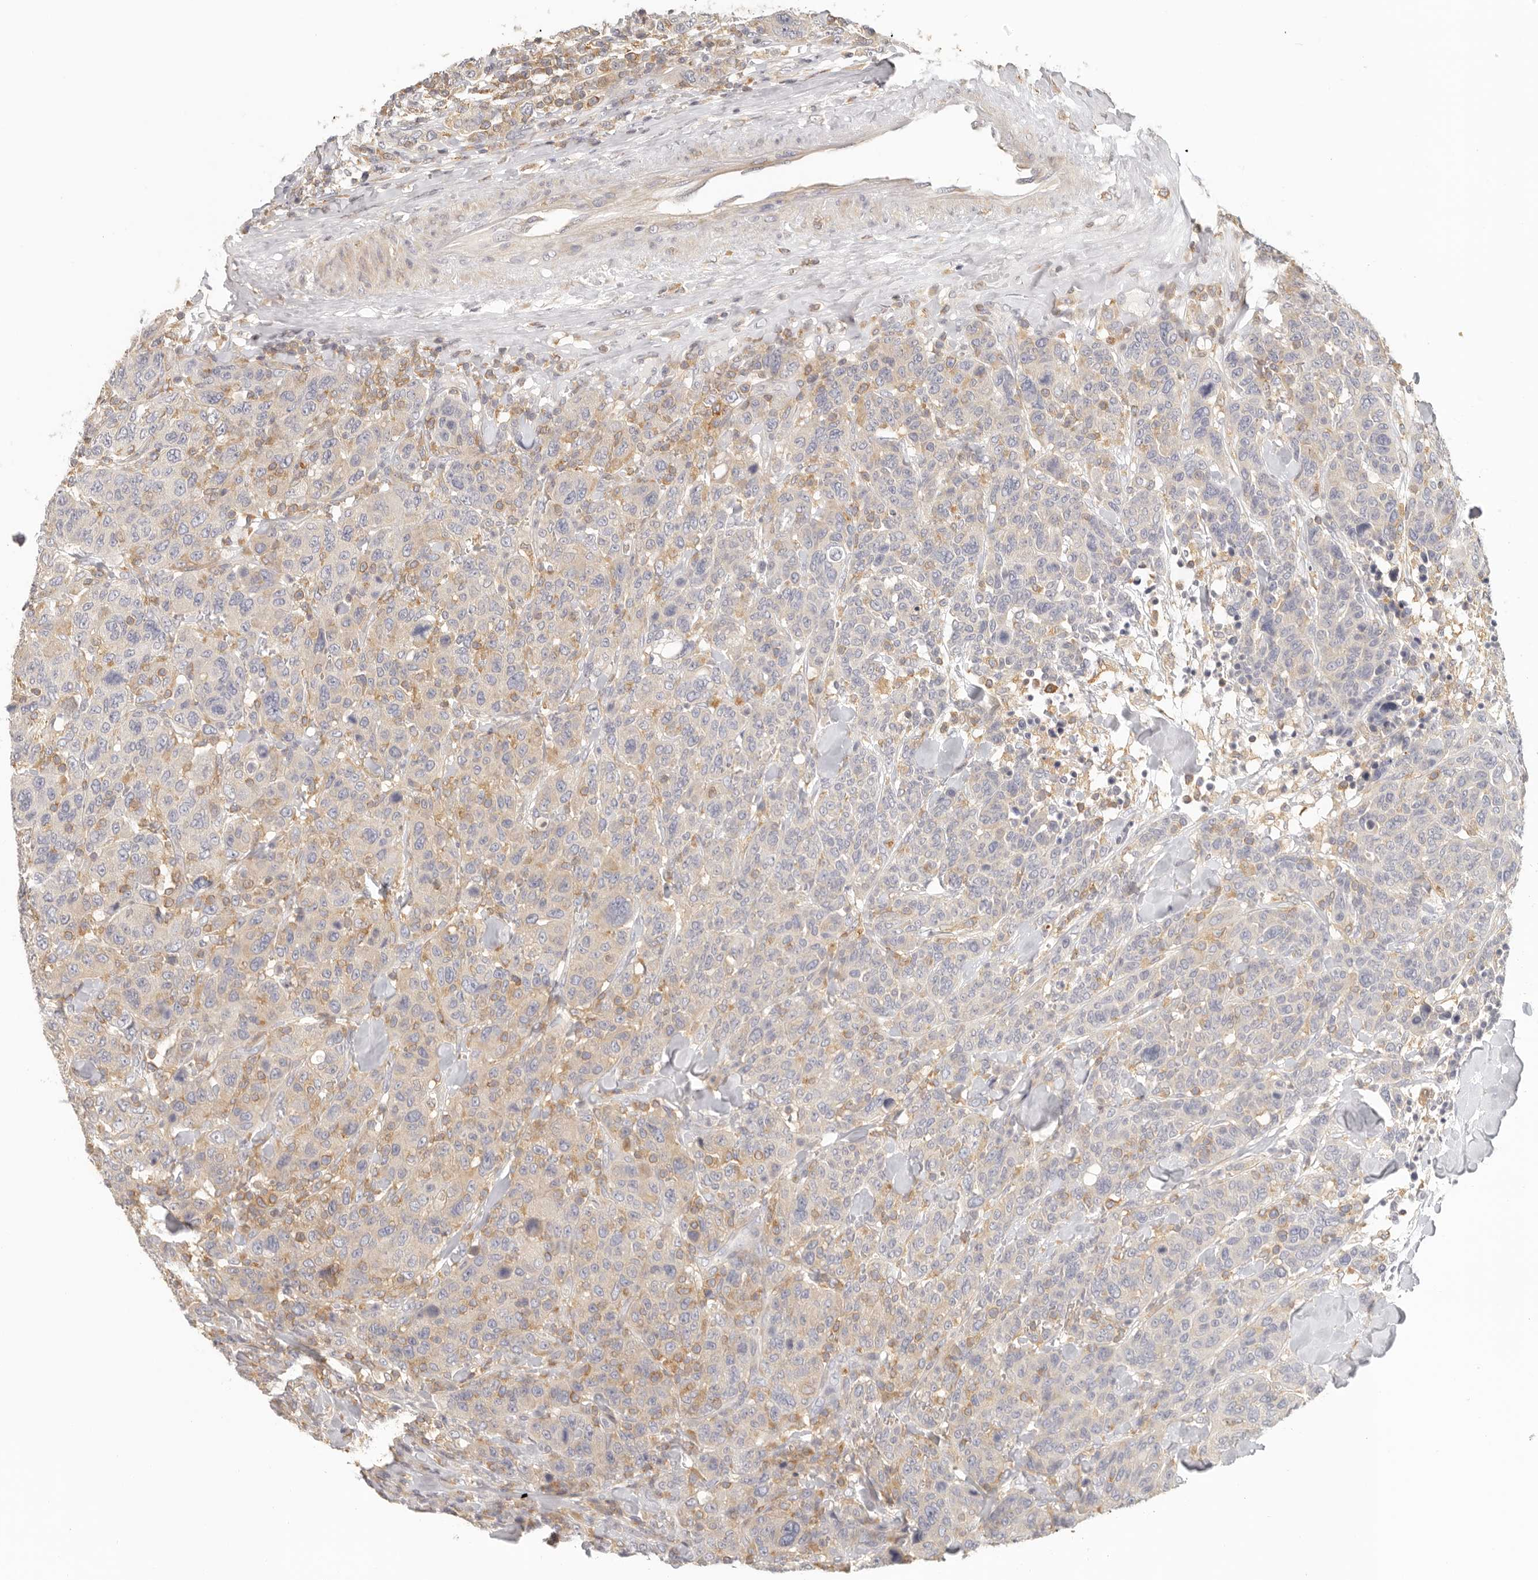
{"staining": {"intensity": "negative", "quantity": "none", "location": "none"}, "tissue": "breast cancer", "cell_type": "Tumor cells", "image_type": "cancer", "snomed": [{"axis": "morphology", "description": "Duct carcinoma"}, {"axis": "topography", "description": "Breast"}], "caption": "Breast cancer was stained to show a protein in brown. There is no significant positivity in tumor cells.", "gene": "ANXA9", "patient": {"sex": "female", "age": 37}}